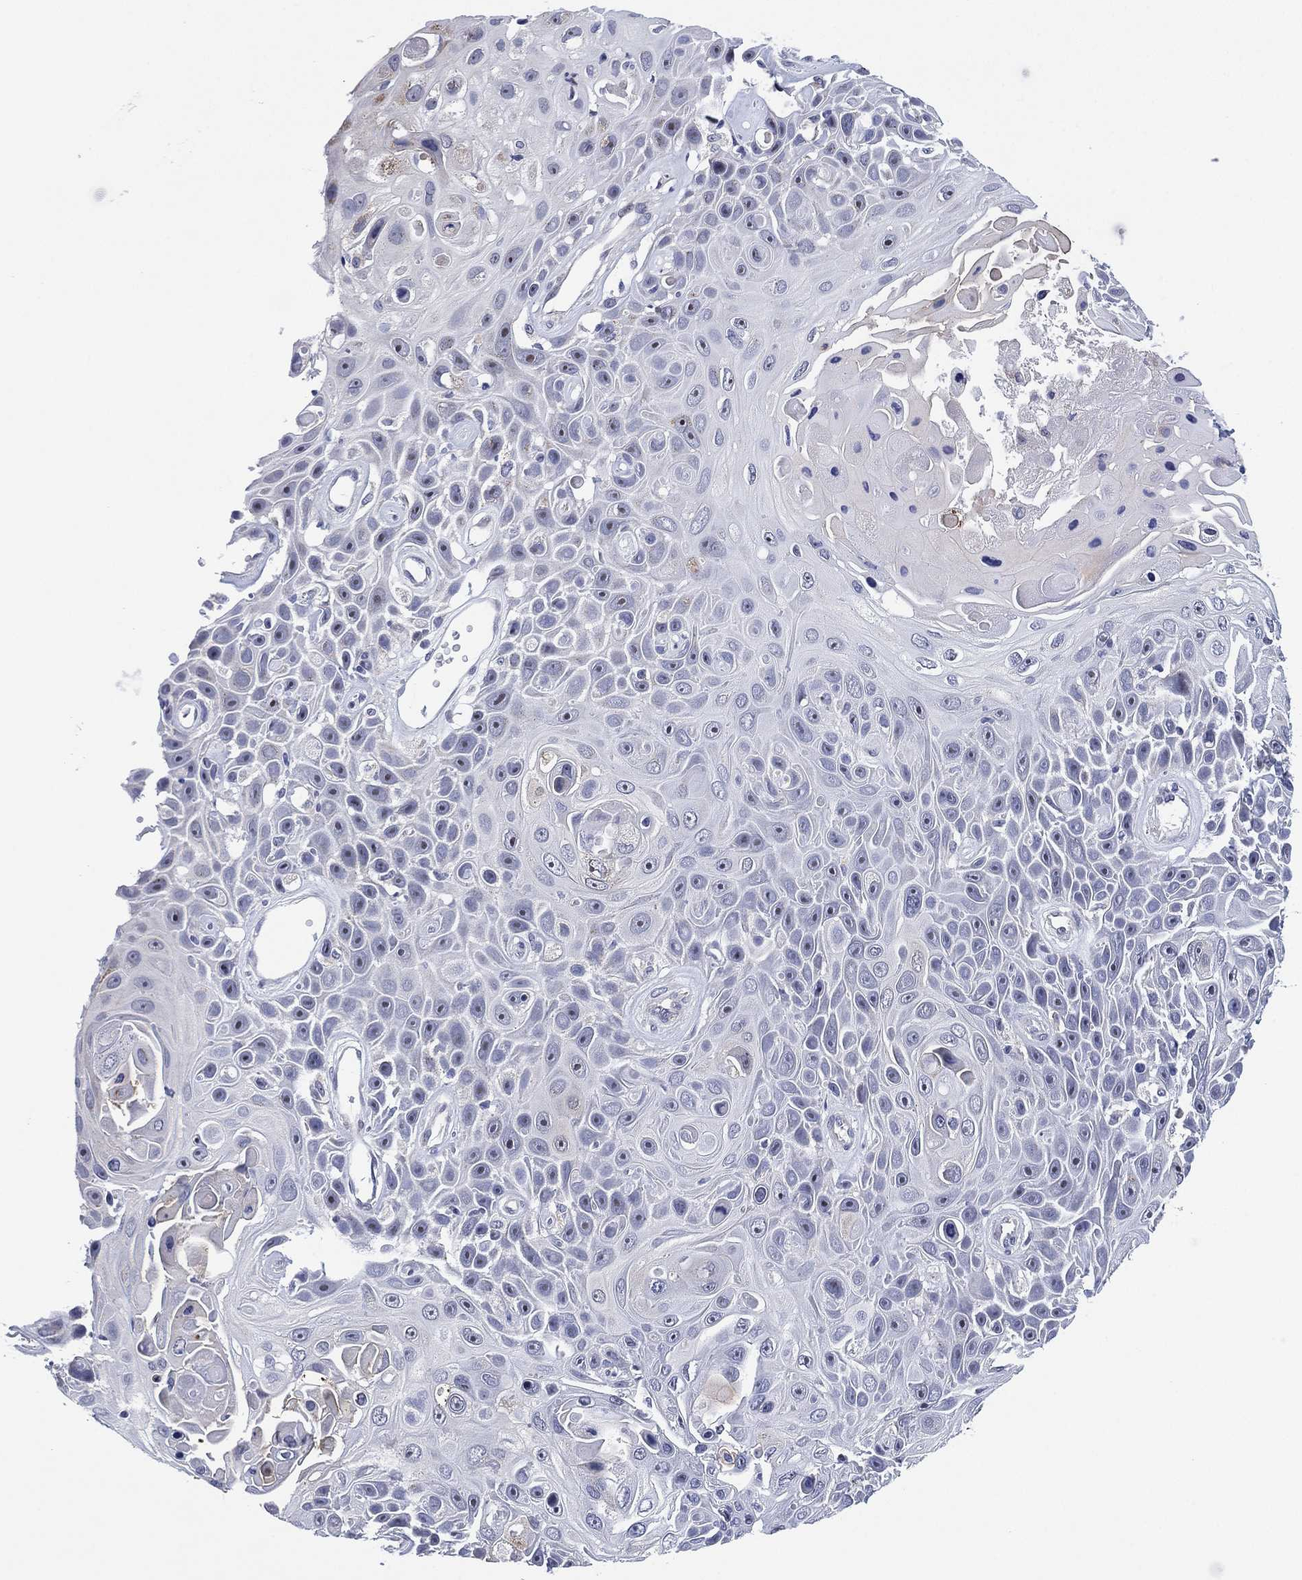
{"staining": {"intensity": "negative", "quantity": "none", "location": "none"}, "tissue": "skin cancer", "cell_type": "Tumor cells", "image_type": "cancer", "snomed": [{"axis": "morphology", "description": "Squamous cell carcinoma, NOS"}, {"axis": "topography", "description": "Skin"}], "caption": "A micrograph of squamous cell carcinoma (skin) stained for a protein exhibits no brown staining in tumor cells. (DAB immunohistochemistry, high magnification).", "gene": "CLIP3", "patient": {"sex": "male", "age": 82}}